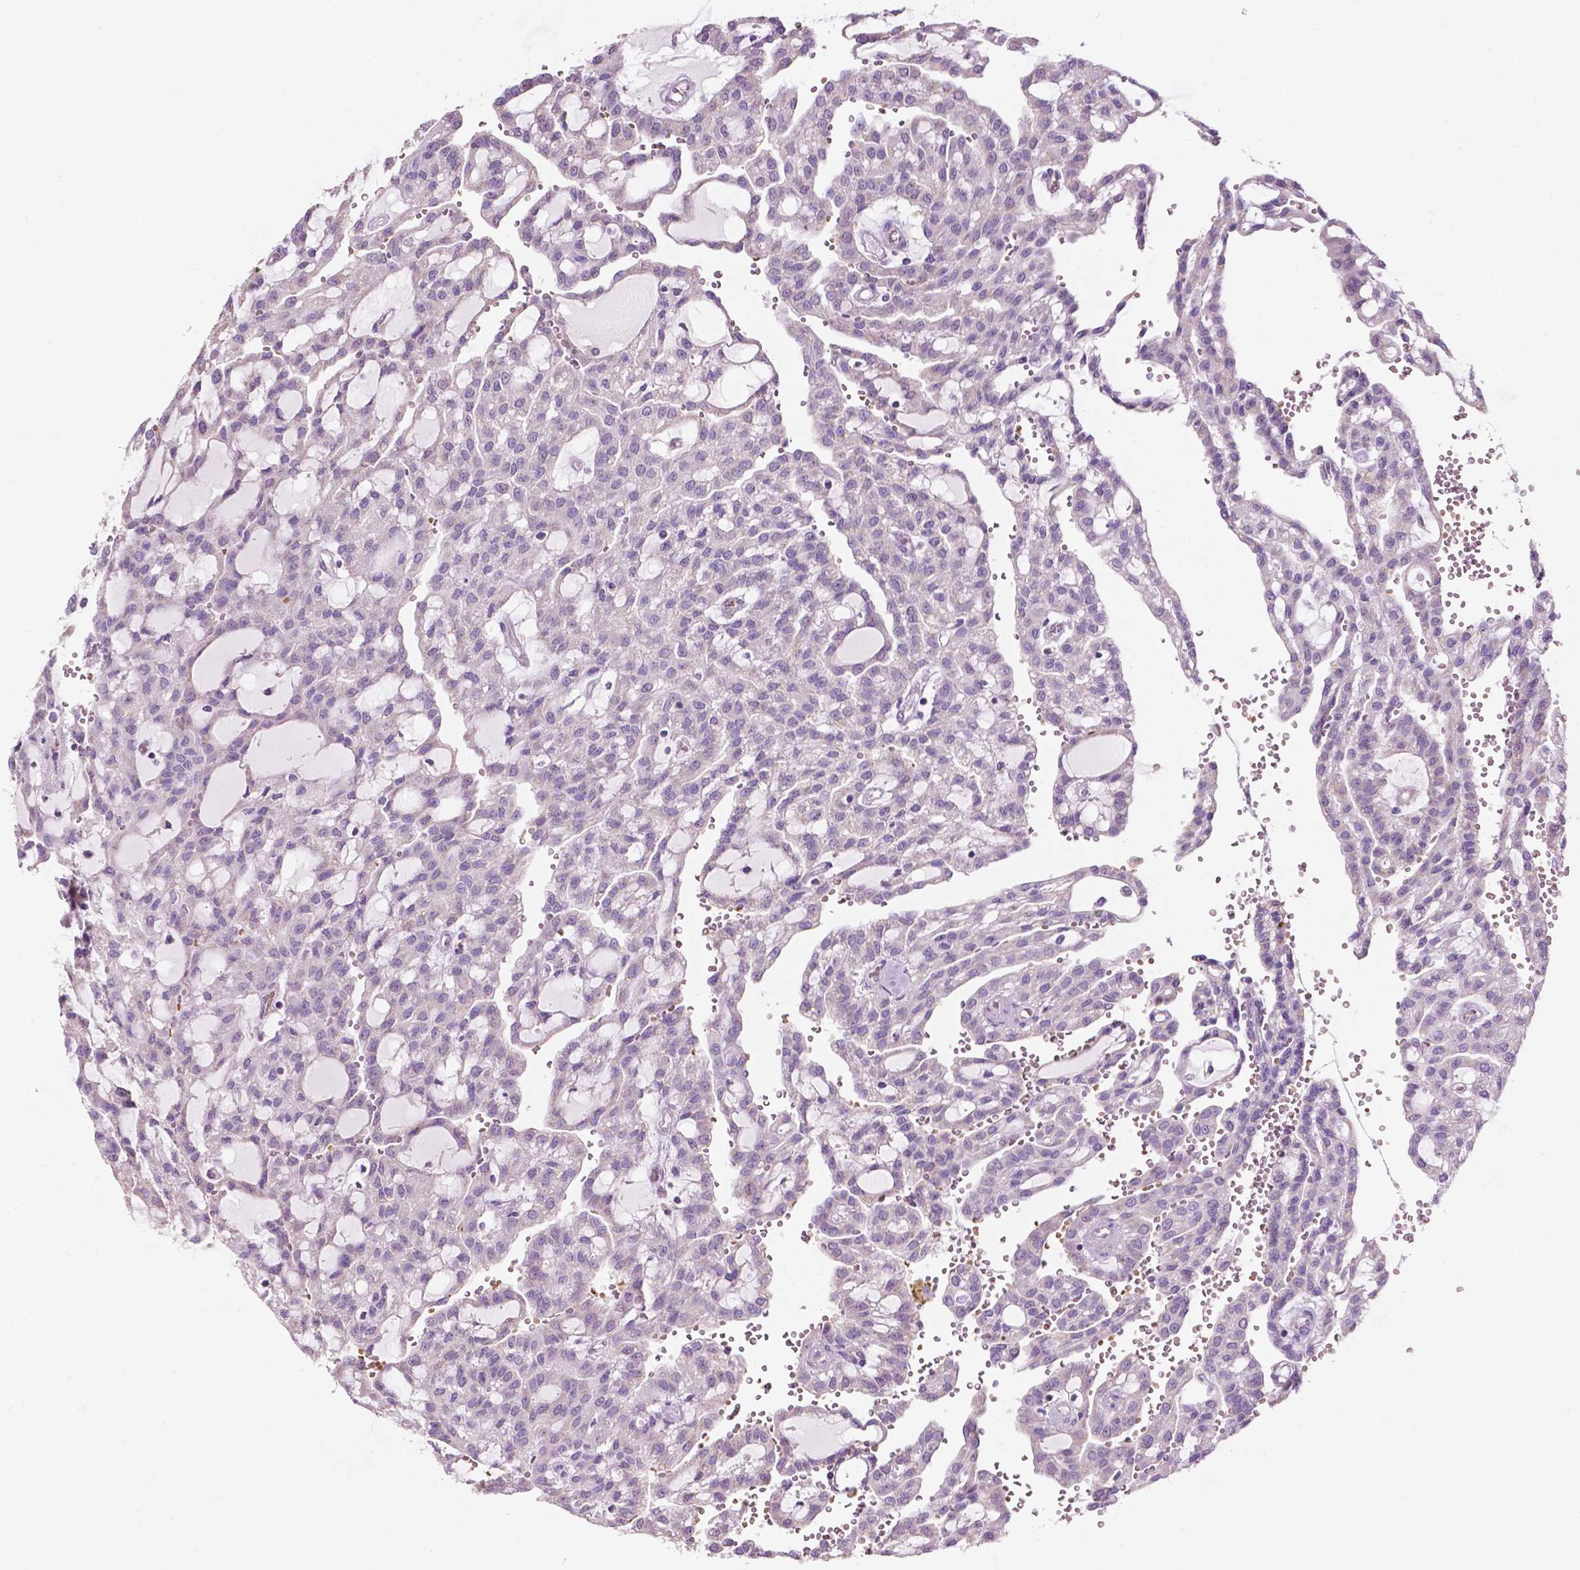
{"staining": {"intensity": "negative", "quantity": "none", "location": "none"}, "tissue": "renal cancer", "cell_type": "Tumor cells", "image_type": "cancer", "snomed": [{"axis": "morphology", "description": "Adenocarcinoma, NOS"}, {"axis": "topography", "description": "Kidney"}], "caption": "IHC histopathology image of human renal cancer (adenocarcinoma) stained for a protein (brown), which displays no expression in tumor cells.", "gene": "NDUFS1", "patient": {"sex": "male", "age": 63}}